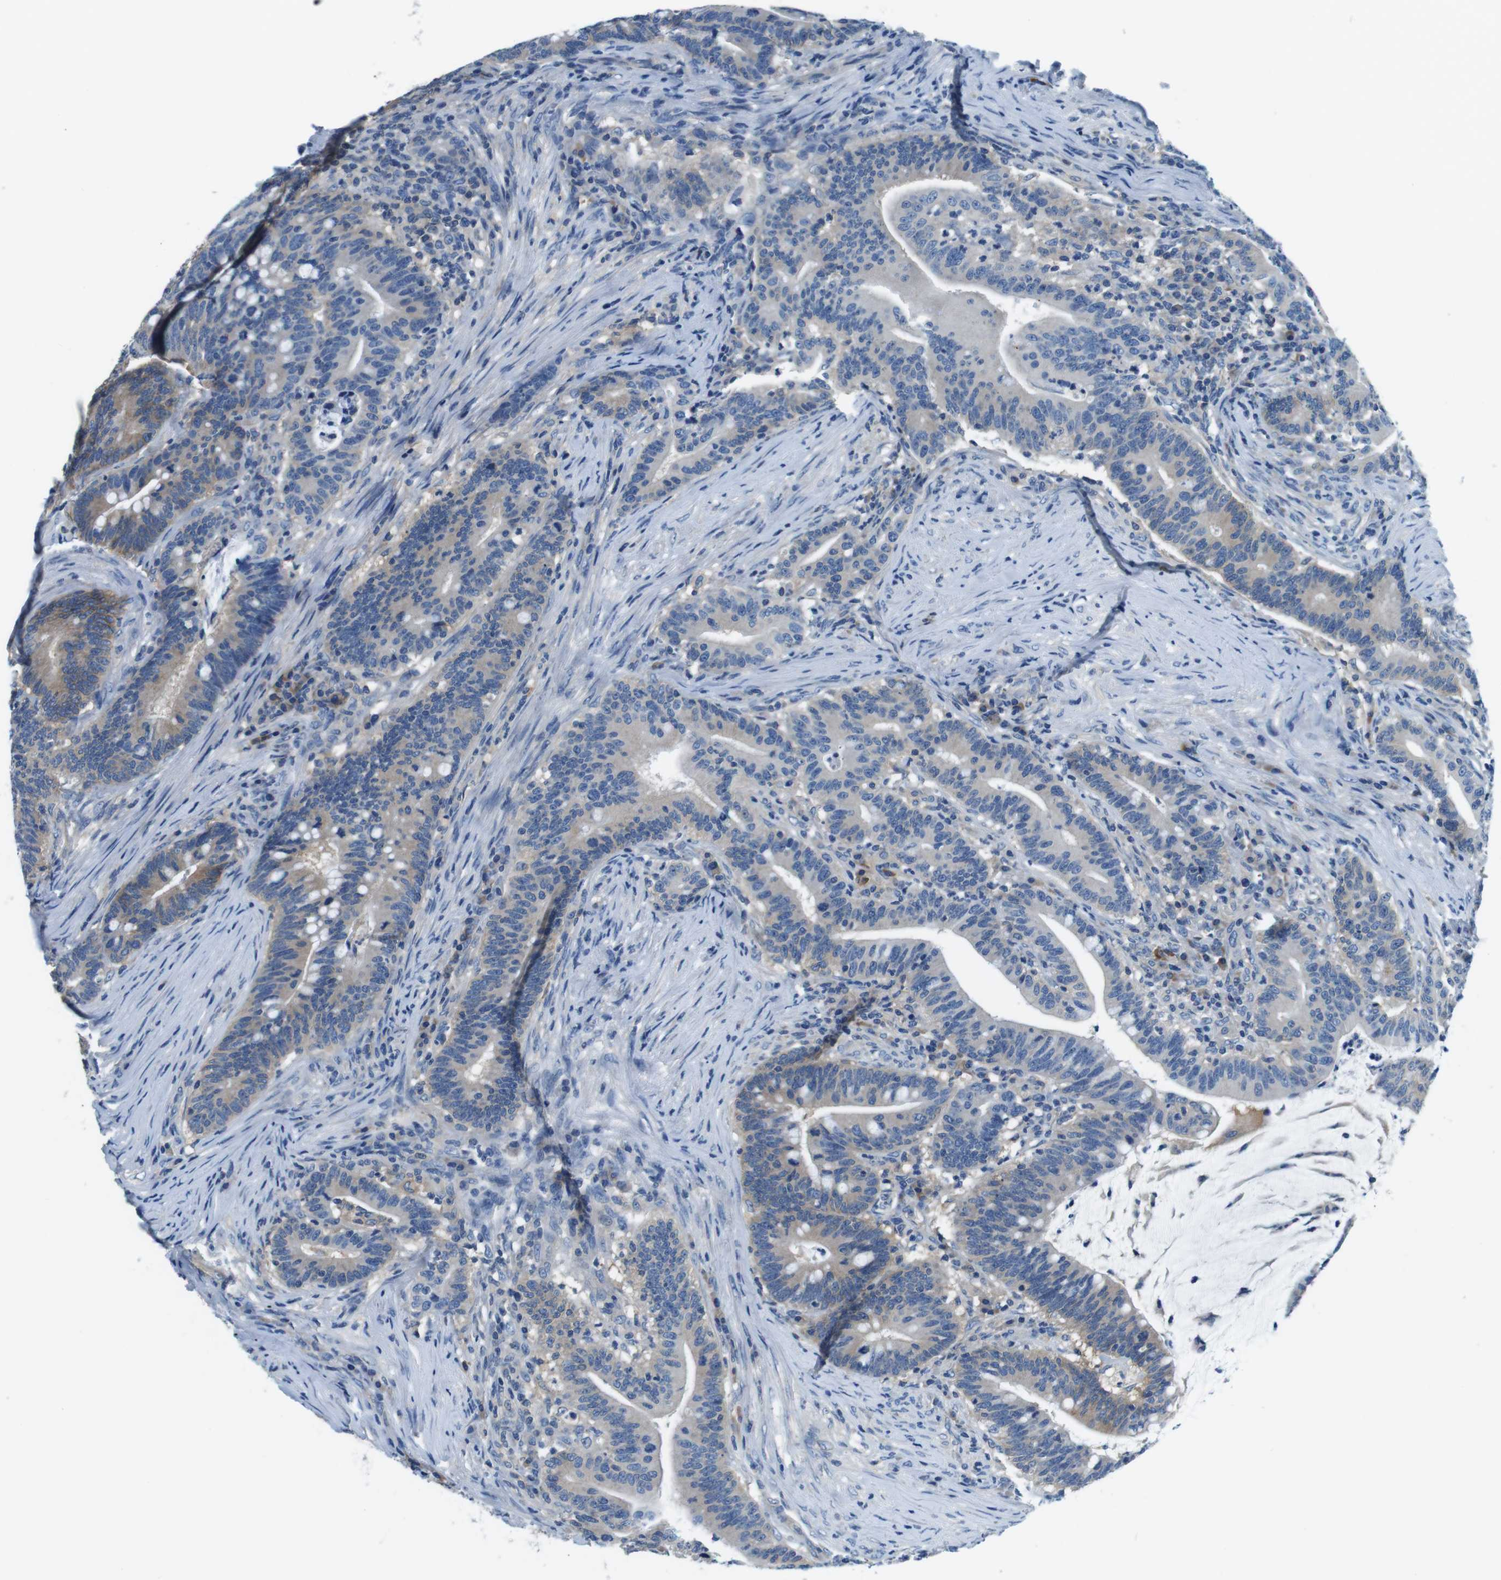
{"staining": {"intensity": "moderate", "quantity": ">75%", "location": "cytoplasmic/membranous"}, "tissue": "colorectal cancer", "cell_type": "Tumor cells", "image_type": "cancer", "snomed": [{"axis": "morphology", "description": "Normal tissue, NOS"}, {"axis": "morphology", "description": "Adenocarcinoma, NOS"}, {"axis": "topography", "description": "Colon"}], "caption": "Protein staining by IHC demonstrates moderate cytoplasmic/membranous expression in about >75% of tumor cells in colorectal cancer (adenocarcinoma).", "gene": "DENND4C", "patient": {"sex": "female", "age": 66}}